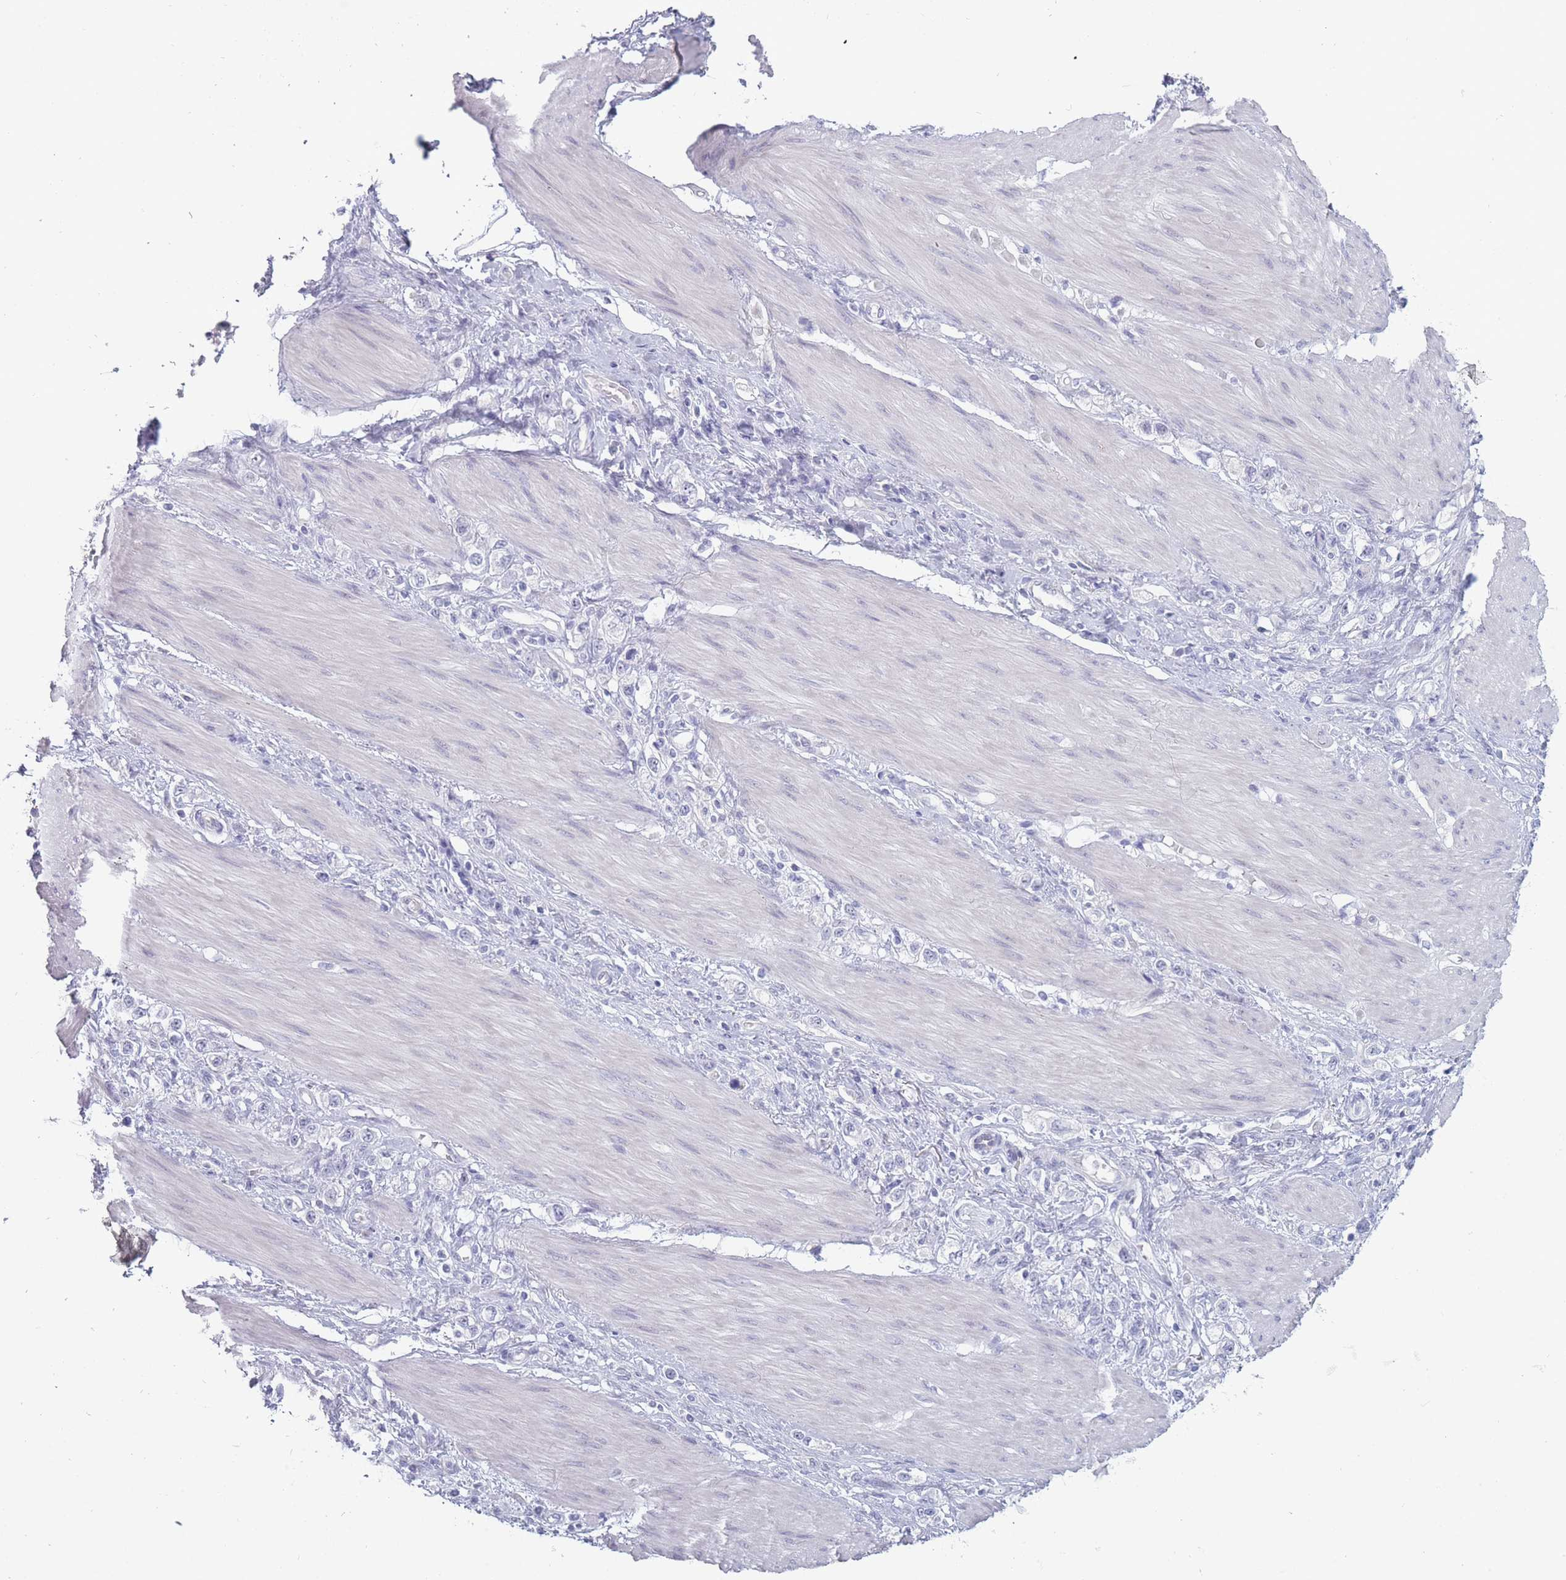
{"staining": {"intensity": "negative", "quantity": "none", "location": "none"}, "tissue": "stomach cancer", "cell_type": "Tumor cells", "image_type": "cancer", "snomed": [{"axis": "morphology", "description": "Adenocarcinoma, NOS"}, {"axis": "topography", "description": "Stomach"}], "caption": "There is no significant expression in tumor cells of stomach adenocarcinoma.", "gene": "ROS1", "patient": {"sex": "female", "age": 65}}